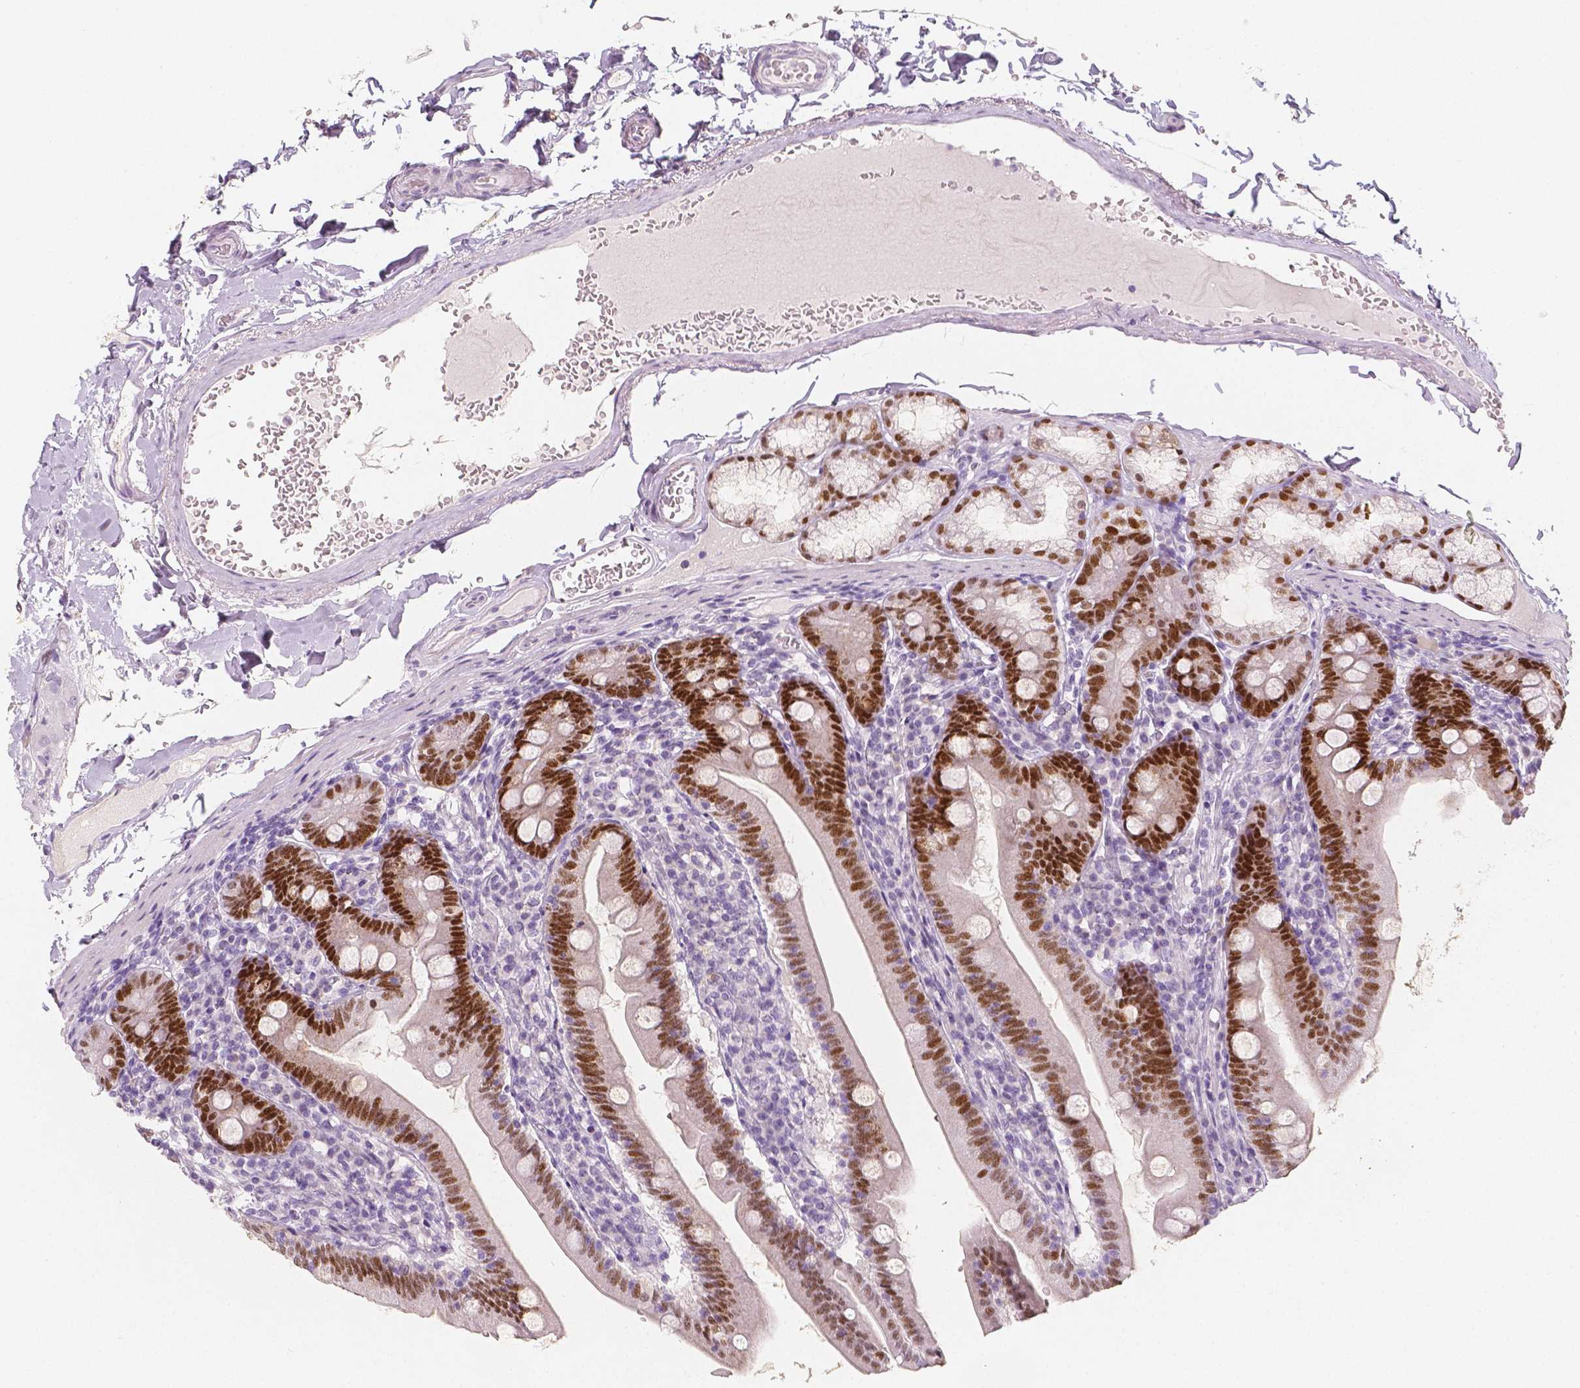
{"staining": {"intensity": "strong", "quantity": ">75%", "location": "nuclear"}, "tissue": "duodenum", "cell_type": "Glandular cells", "image_type": "normal", "snomed": [{"axis": "morphology", "description": "Normal tissue, NOS"}, {"axis": "topography", "description": "Duodenum"}], "caption": "Immunohistochemical staining of unremarkable human duodenum exhibits >75% levels of strong nuclear protein expression in about >75% of glandular cells.", "gene": "HNF1B", "patient": {"sex": "female", "age": 67}}